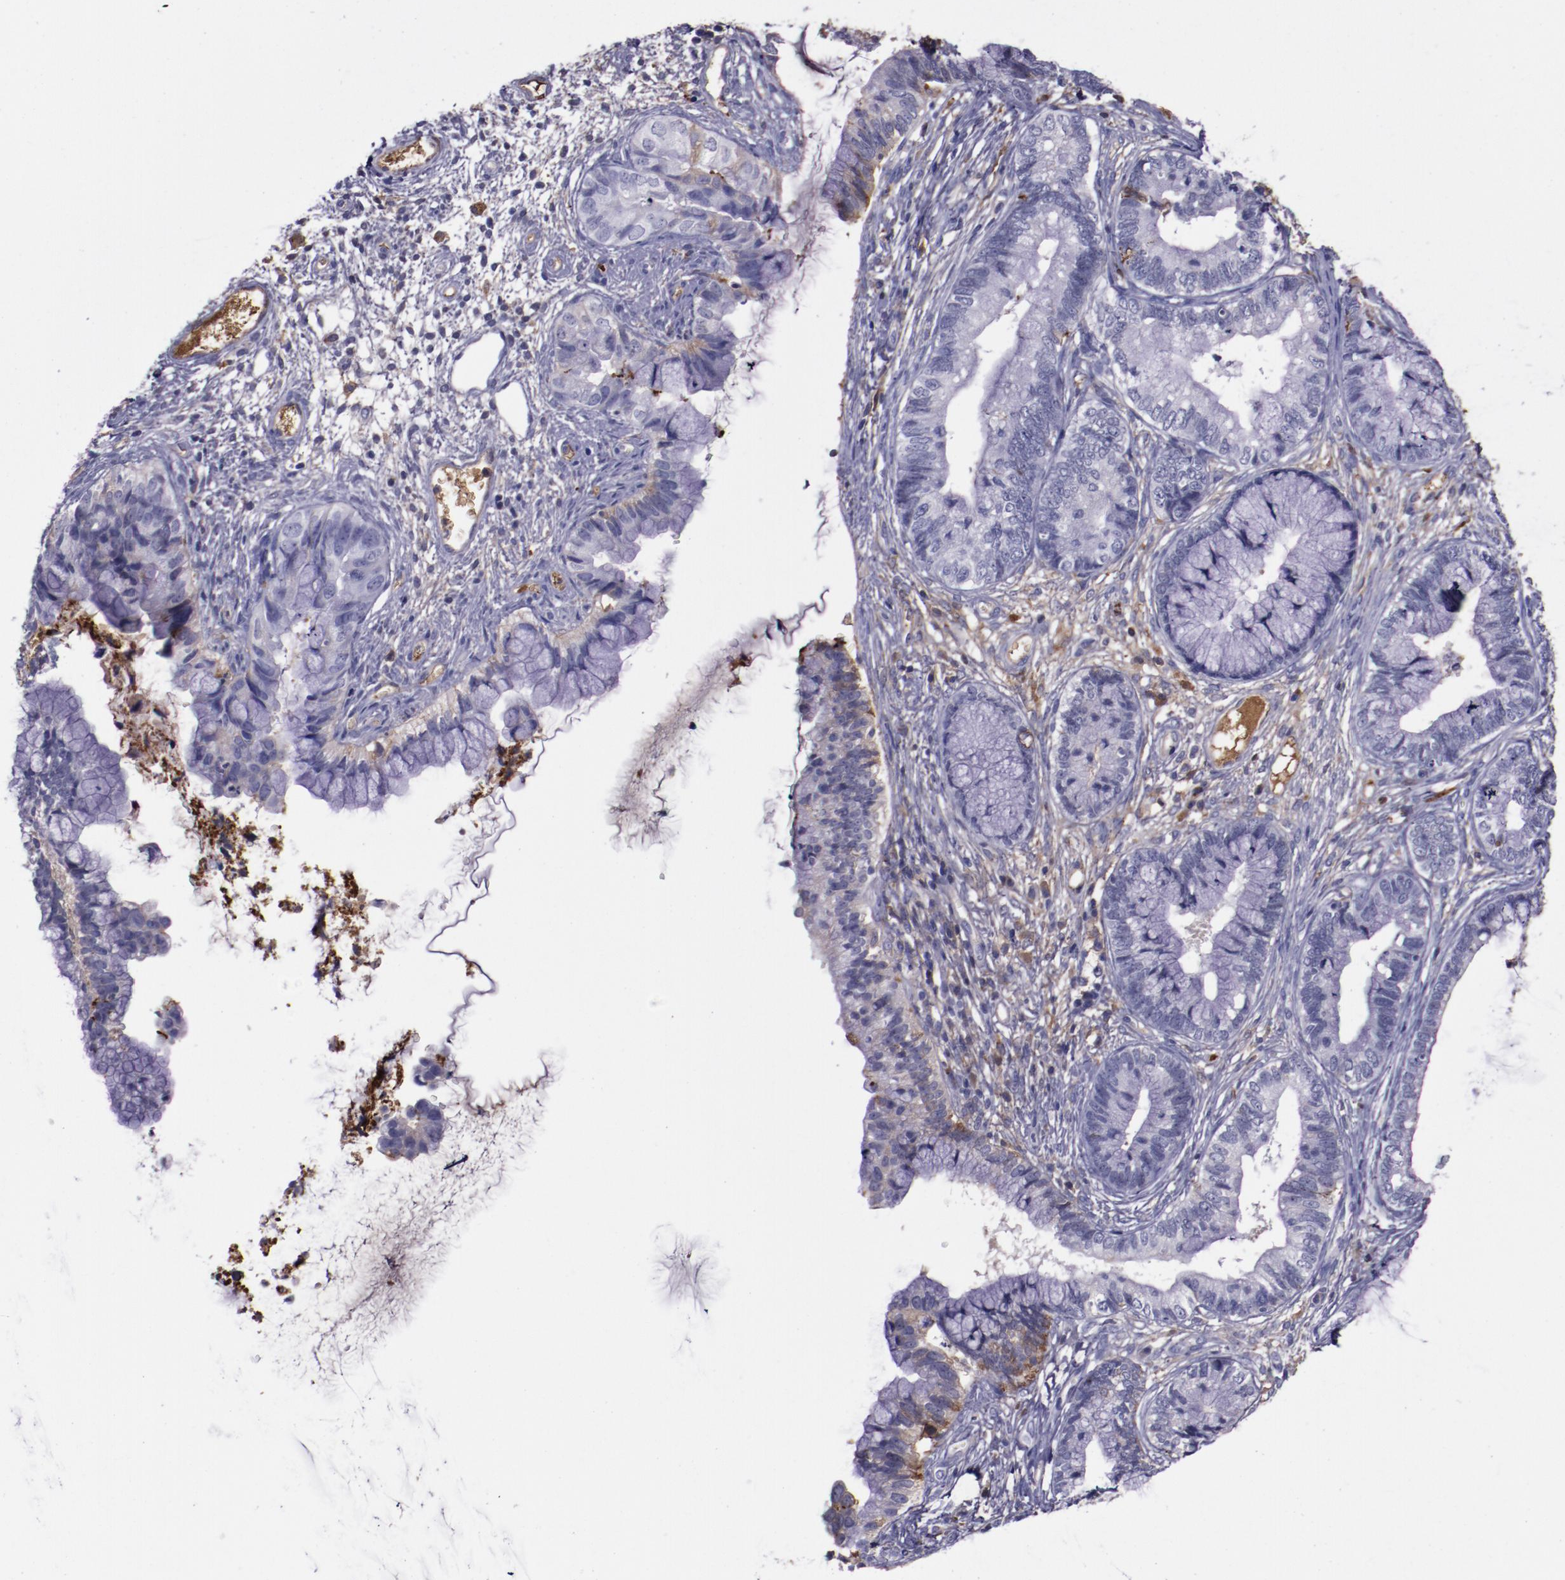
{"staining": {"intensity": "negative", "quantity": "none", "location": "none"}, "tissue": "cervical cancer", "cell_type": "Tumor cells", "image_type": "cancer", "snomed": [{"axis": "morphology", "description": "Adenocarcinoma, NOS"}, {"axis": "topography", "description": "Cervix"}], "caption": "An image of human adenocarcinoma (cervical) is negative for staining in tumor cells.", "gene": "APOH", "patient": {"sex": "female", "age": 44}}